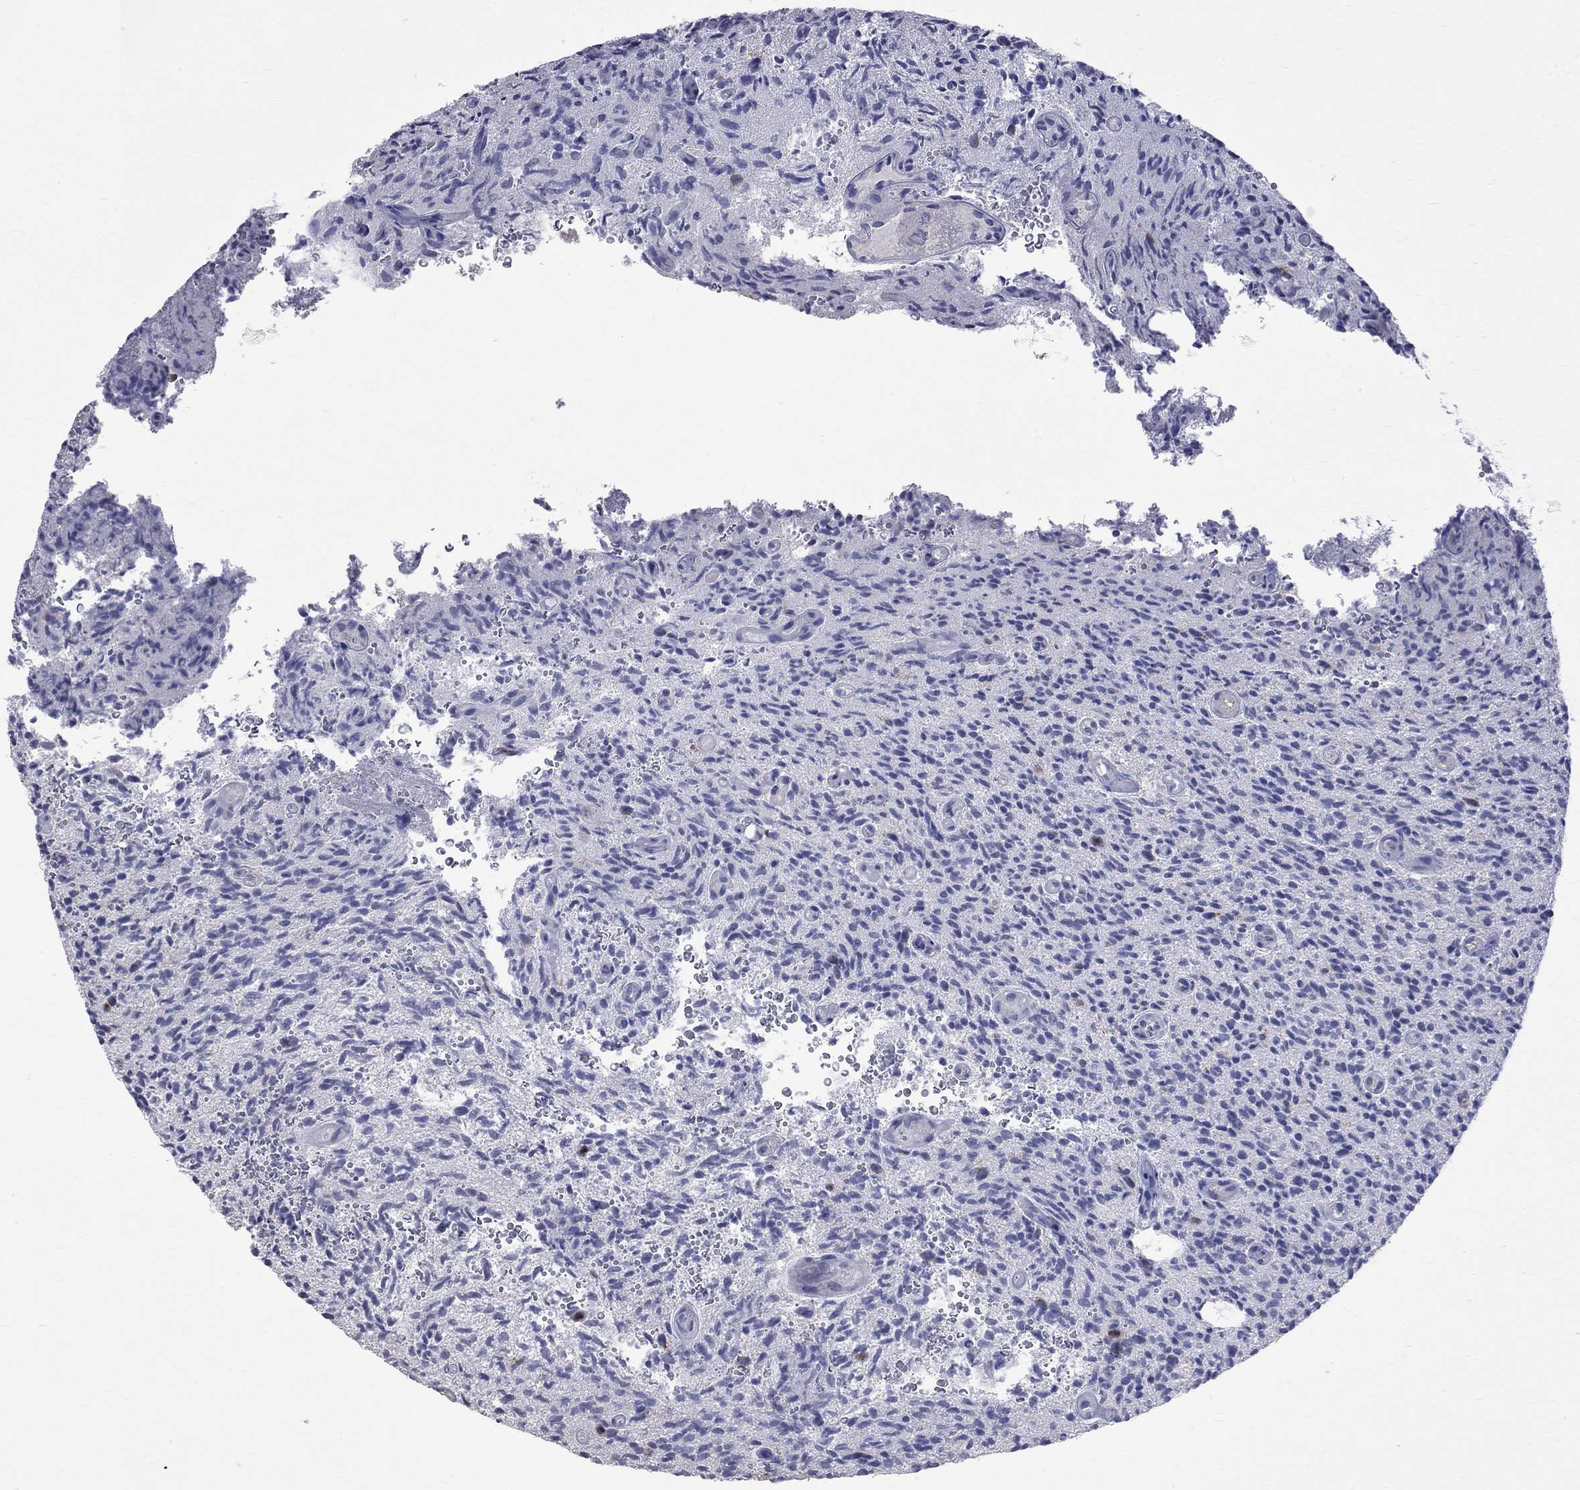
{"staining": {"intensity": "negative", "quantity": "none", "location": "none"}, "tissue": "glioma", "cell_type": "Tumor cells", "image_type": "cancer", "snomed": [{"axis": "morphology", "description": "Glioma, malignant, High grade"}, {"axis": "topography", "description": "Brain"}], "caption": "DAB immunohistochemical staining of glioma displays no significant staining in tumor cells.", "gene": "CKAP2", "patient": {"sex": "male", "age": 64}}